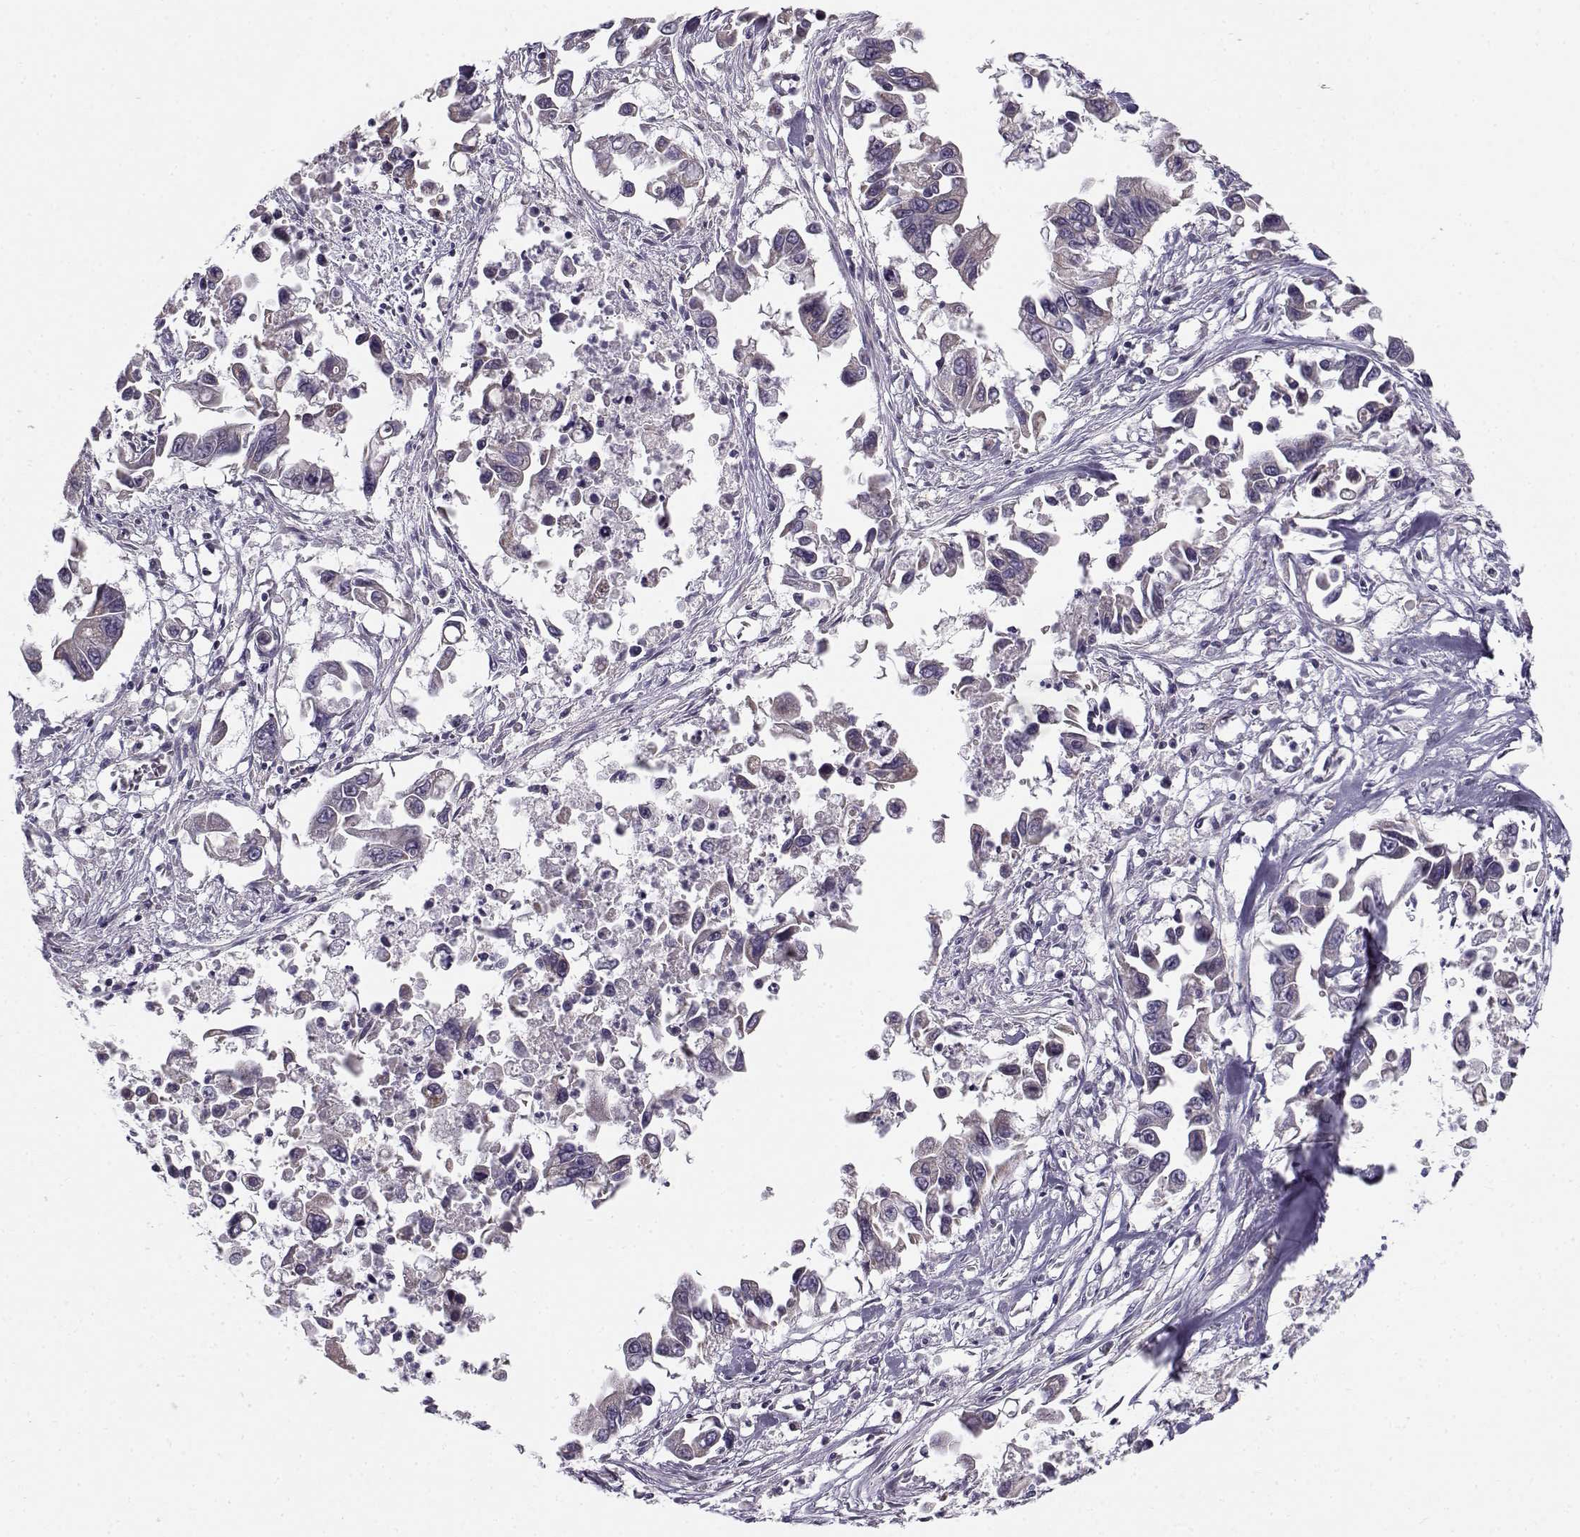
{"staining": {"intensity": "negative", "quantity": "none", "location": "none"}, "tissue": "pancreatic cancer", "cell_type": "Tumor cells", "image_type": "cancer", "snomed": [{"axis": "morphology", "description": "Adenocarcinoma, NOS"}, {"axis": "topography", "description": "Pancreas"}], "caption": "Tumor cells show no significant protein expression in pancreatic cancer (adenocarcinoma).", "gene": "SLC4A5", "patient": {"sex": "female", "age": 83}}